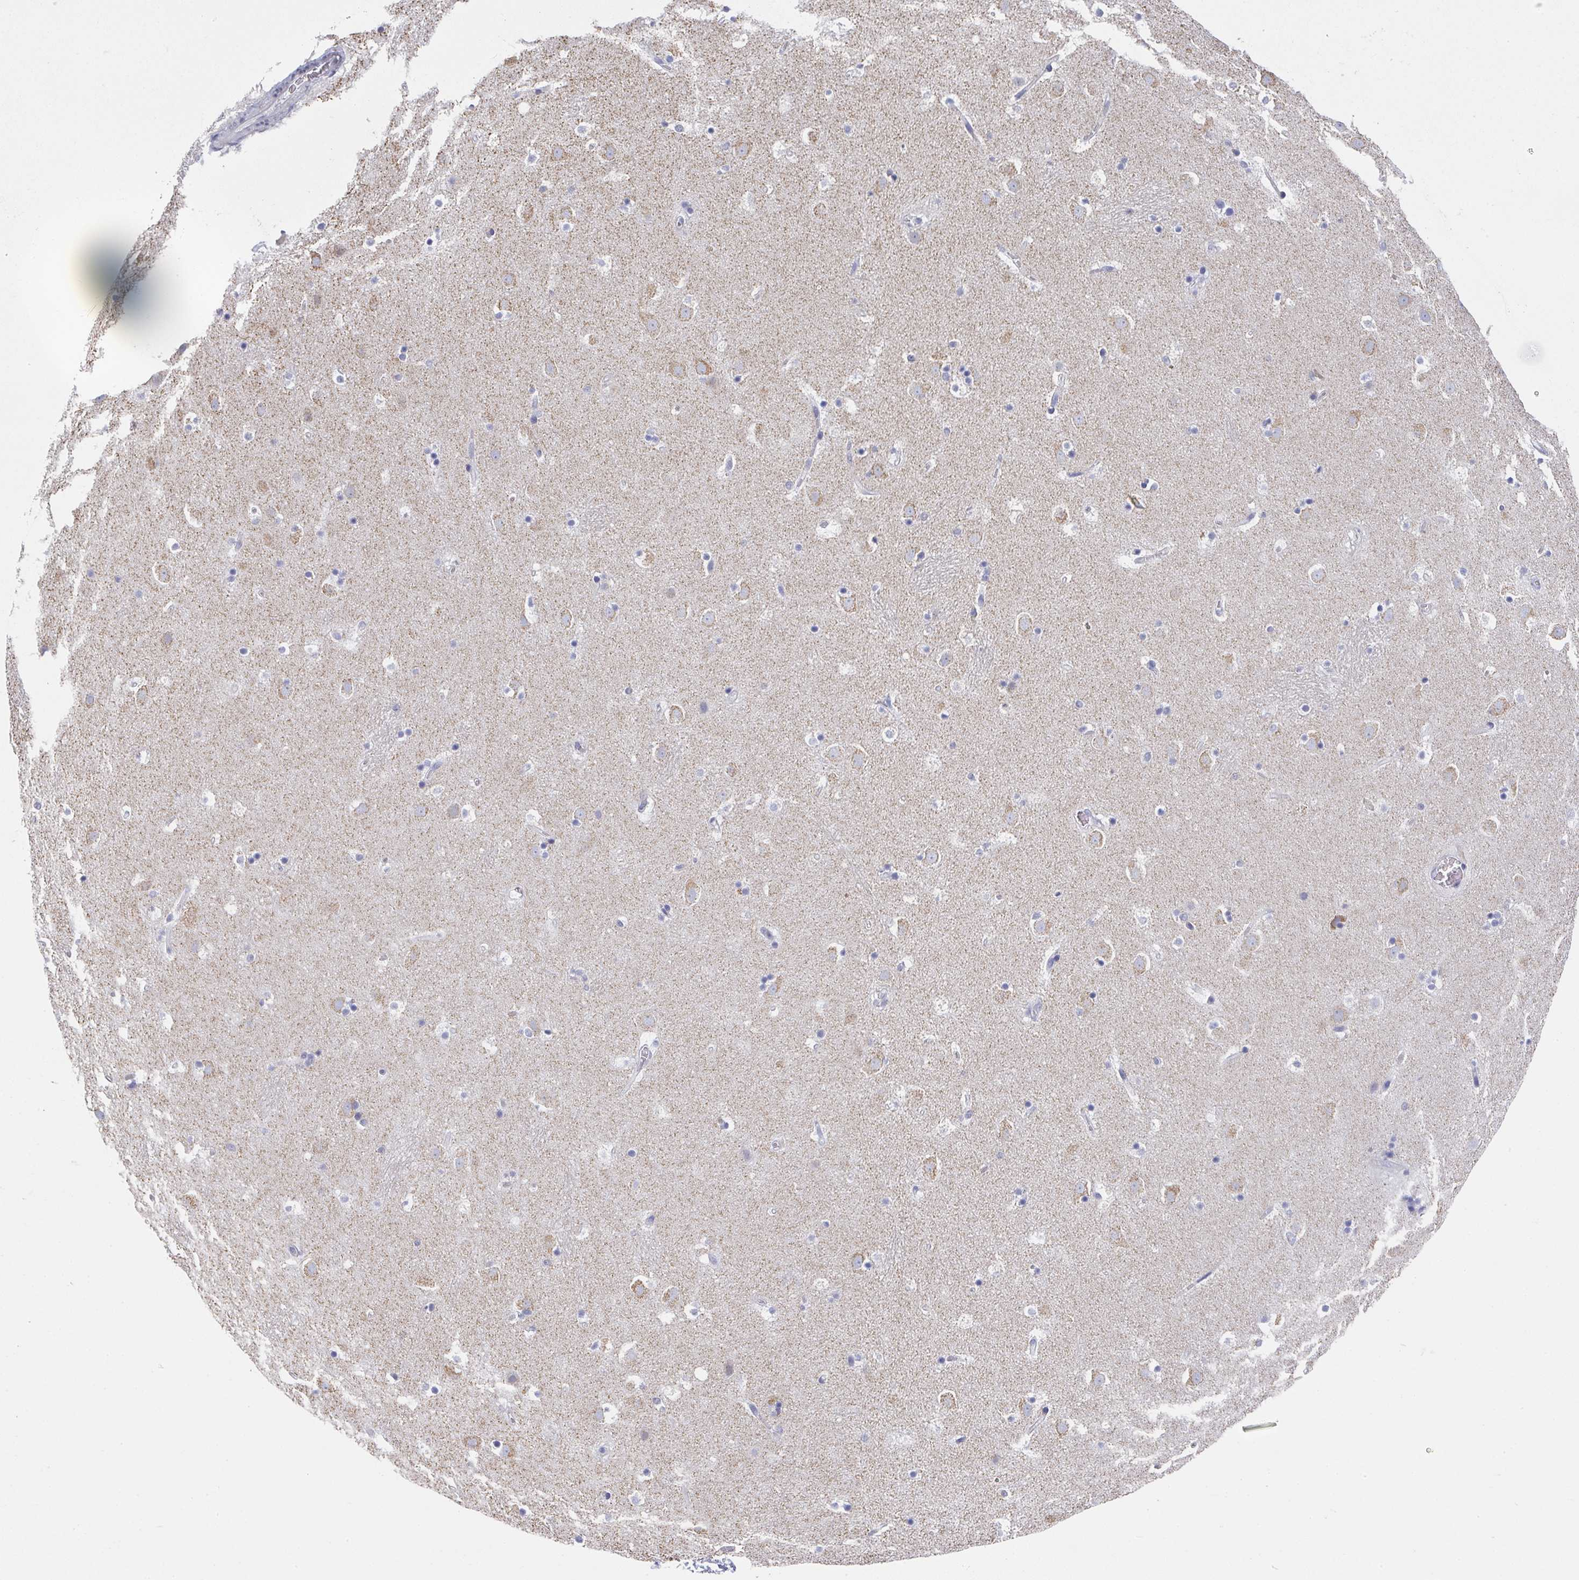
{"staining": {"intensity": "negative", "quantity": "none", "location": "none"}, "tissue": "caudate", "cell_type": "Glial cells", "image_type": "normal", "snomed": [{"axis": "morphology", "description": "Normal tissue, NOS"}, {"axis": "topography", "description": "Lateral ventricle wall"}], "caption": "Human caudate stained for a protein using immunohistochemistry displays no staining in glial cells.", "gene": "NCF1", "patient": {"sex": "male", "age": 37}}